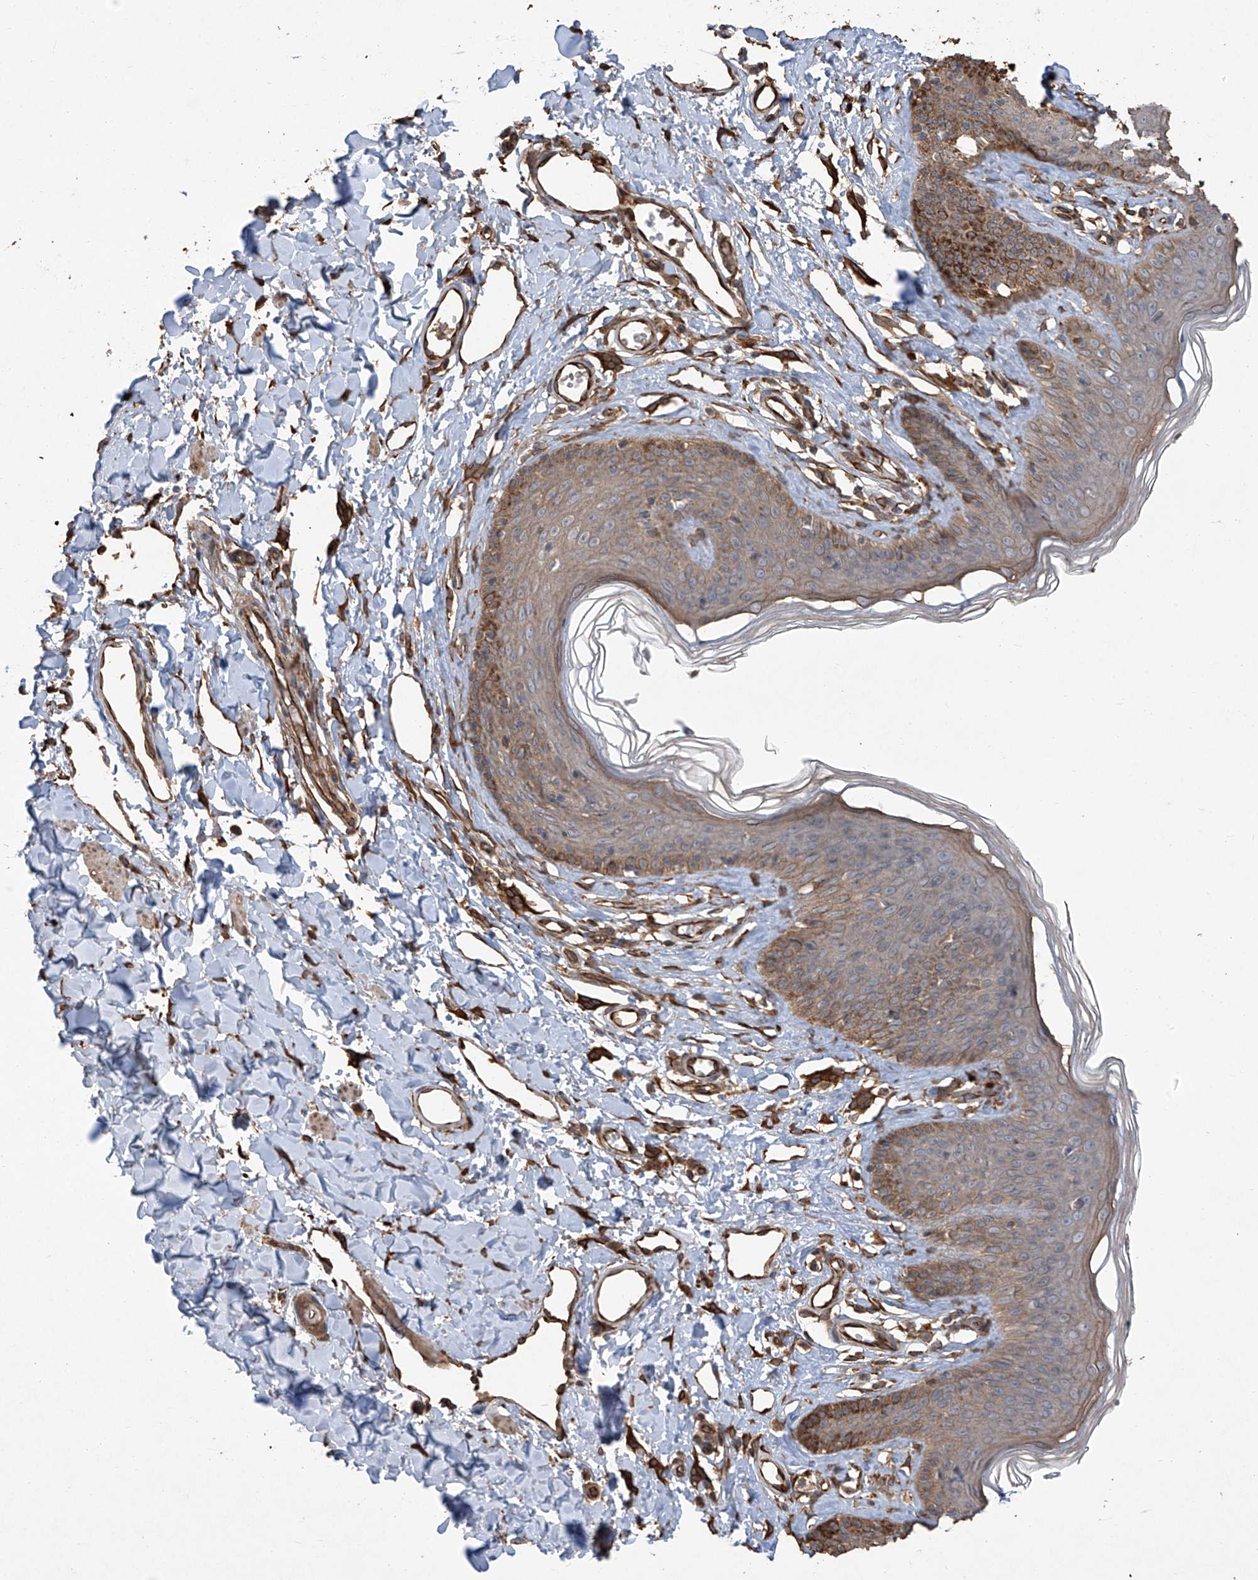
{"staining": {"intensity": "moderate", "quantity": "25%-75%", "location": "cytoplasmic/membranous"}, "tissue": "skin", "cell_type": "Epidermal cells", "image_type": "normal", "snomed": [{"axis": "morphology", "description": "Normal tissue, NOS"}, {"axis": "morphology", "description": "Squamous cell carcinoma, NOS"}, {"axis": "topography", "description": "Vulva"}], "caption": "Skin stained for a protein (brown) exhibits moderate cytoplasmic/membranous positive expression in about 25%-75% of epidermal cells.", "gene": "AGBL5", "patient": {"sex": "female", "age": 85}}